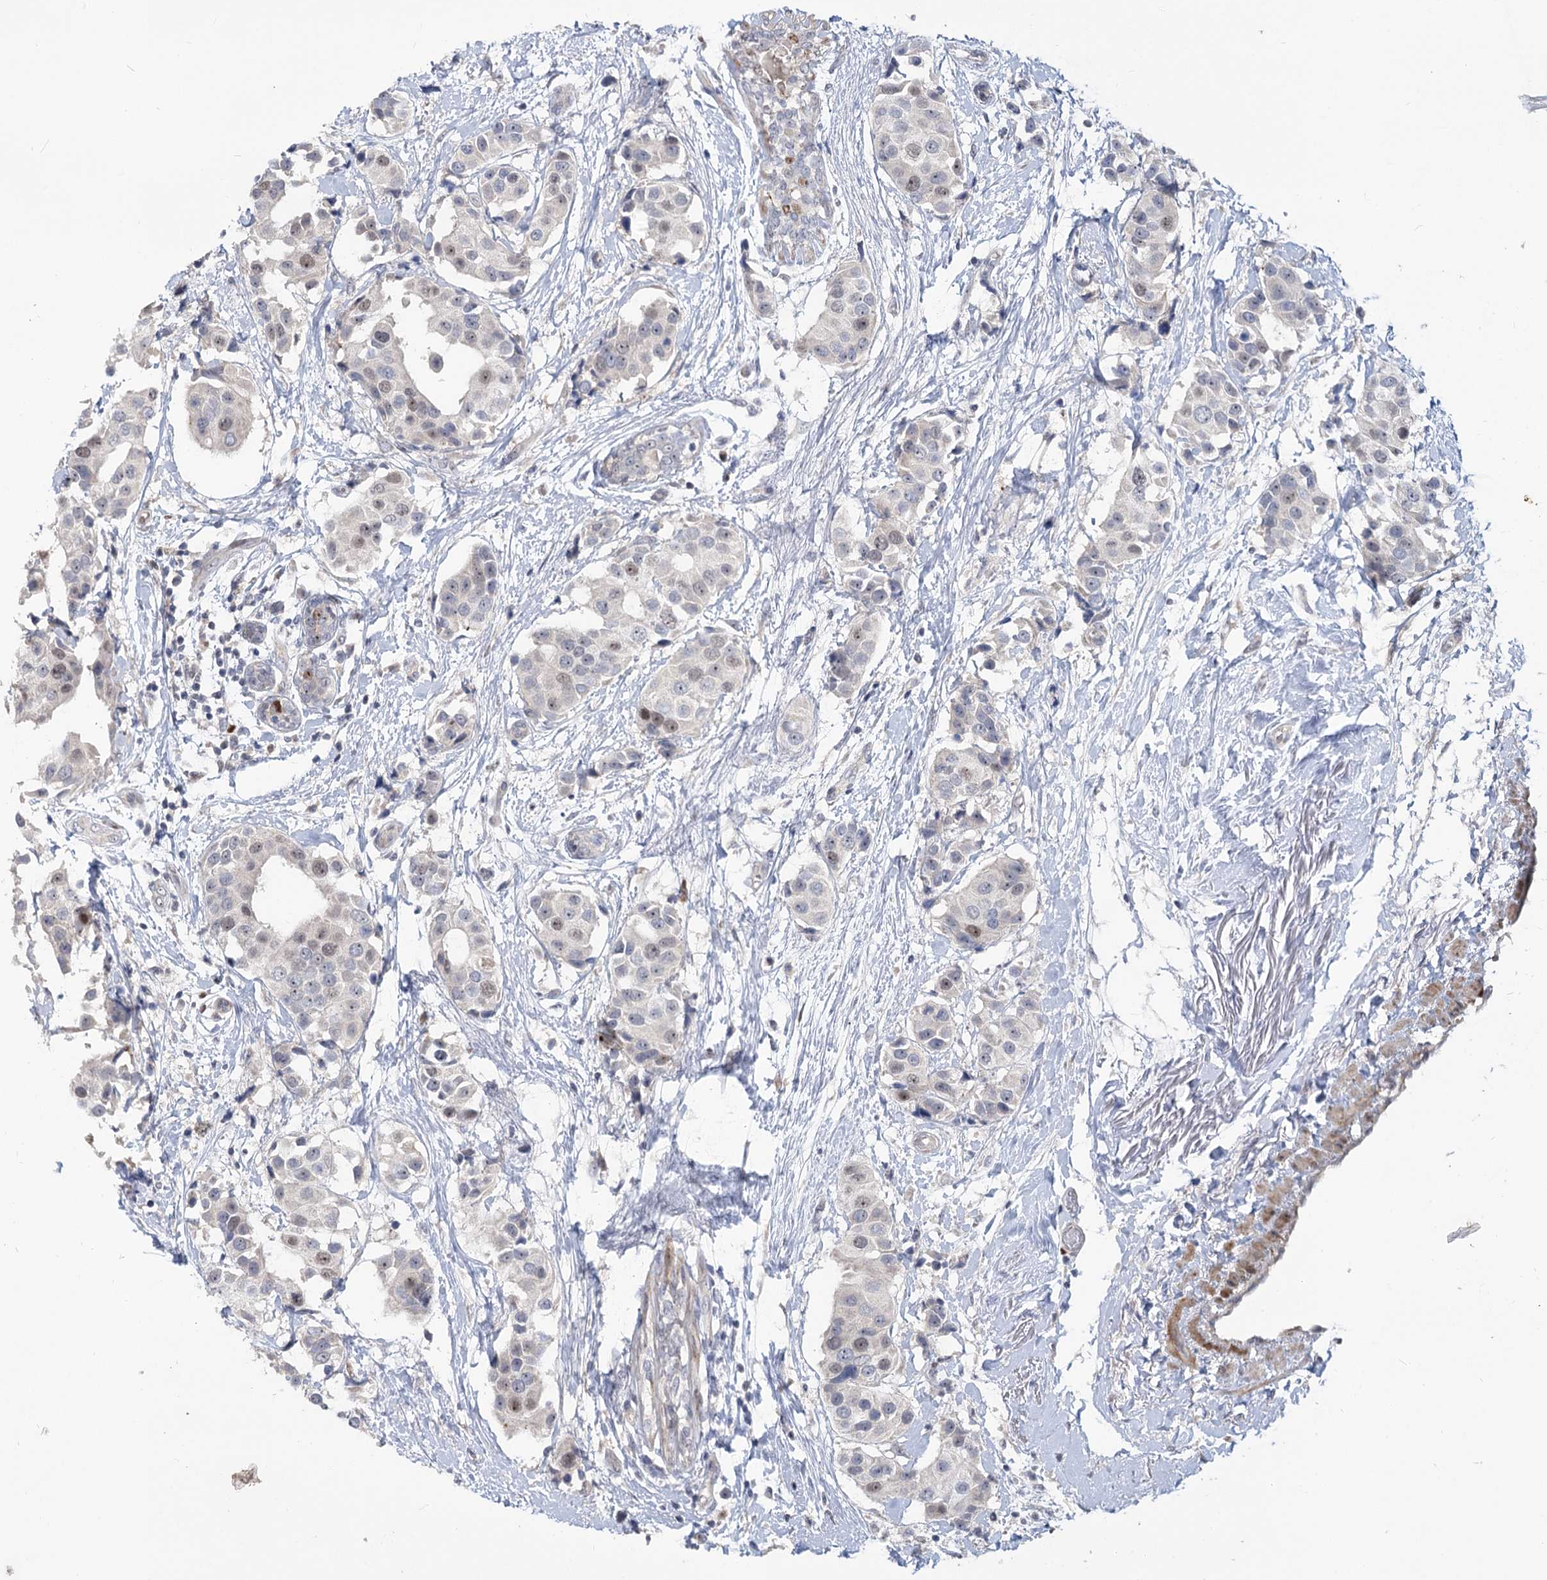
{"staining": {"intensity": "weak", "quantity": "<25%", "location": "nuclear"}, "tissue": "breast cancer", "cell_type": "Tumor cells", "image_type": "cancer", "snomed": [{"axis": "morphology", "description": "Normal tissue, NOS"}, {"axis": "morphology", "description": "Duct carcinoma"}, {"axis": "topography", "description": "Breast"}], "caption": "Tumor cells are negative for protein expression in human breast invasive ductal carcinoma.", "gene": "PIK3C2A", "patient": {"sex": "female", "age": 39}}